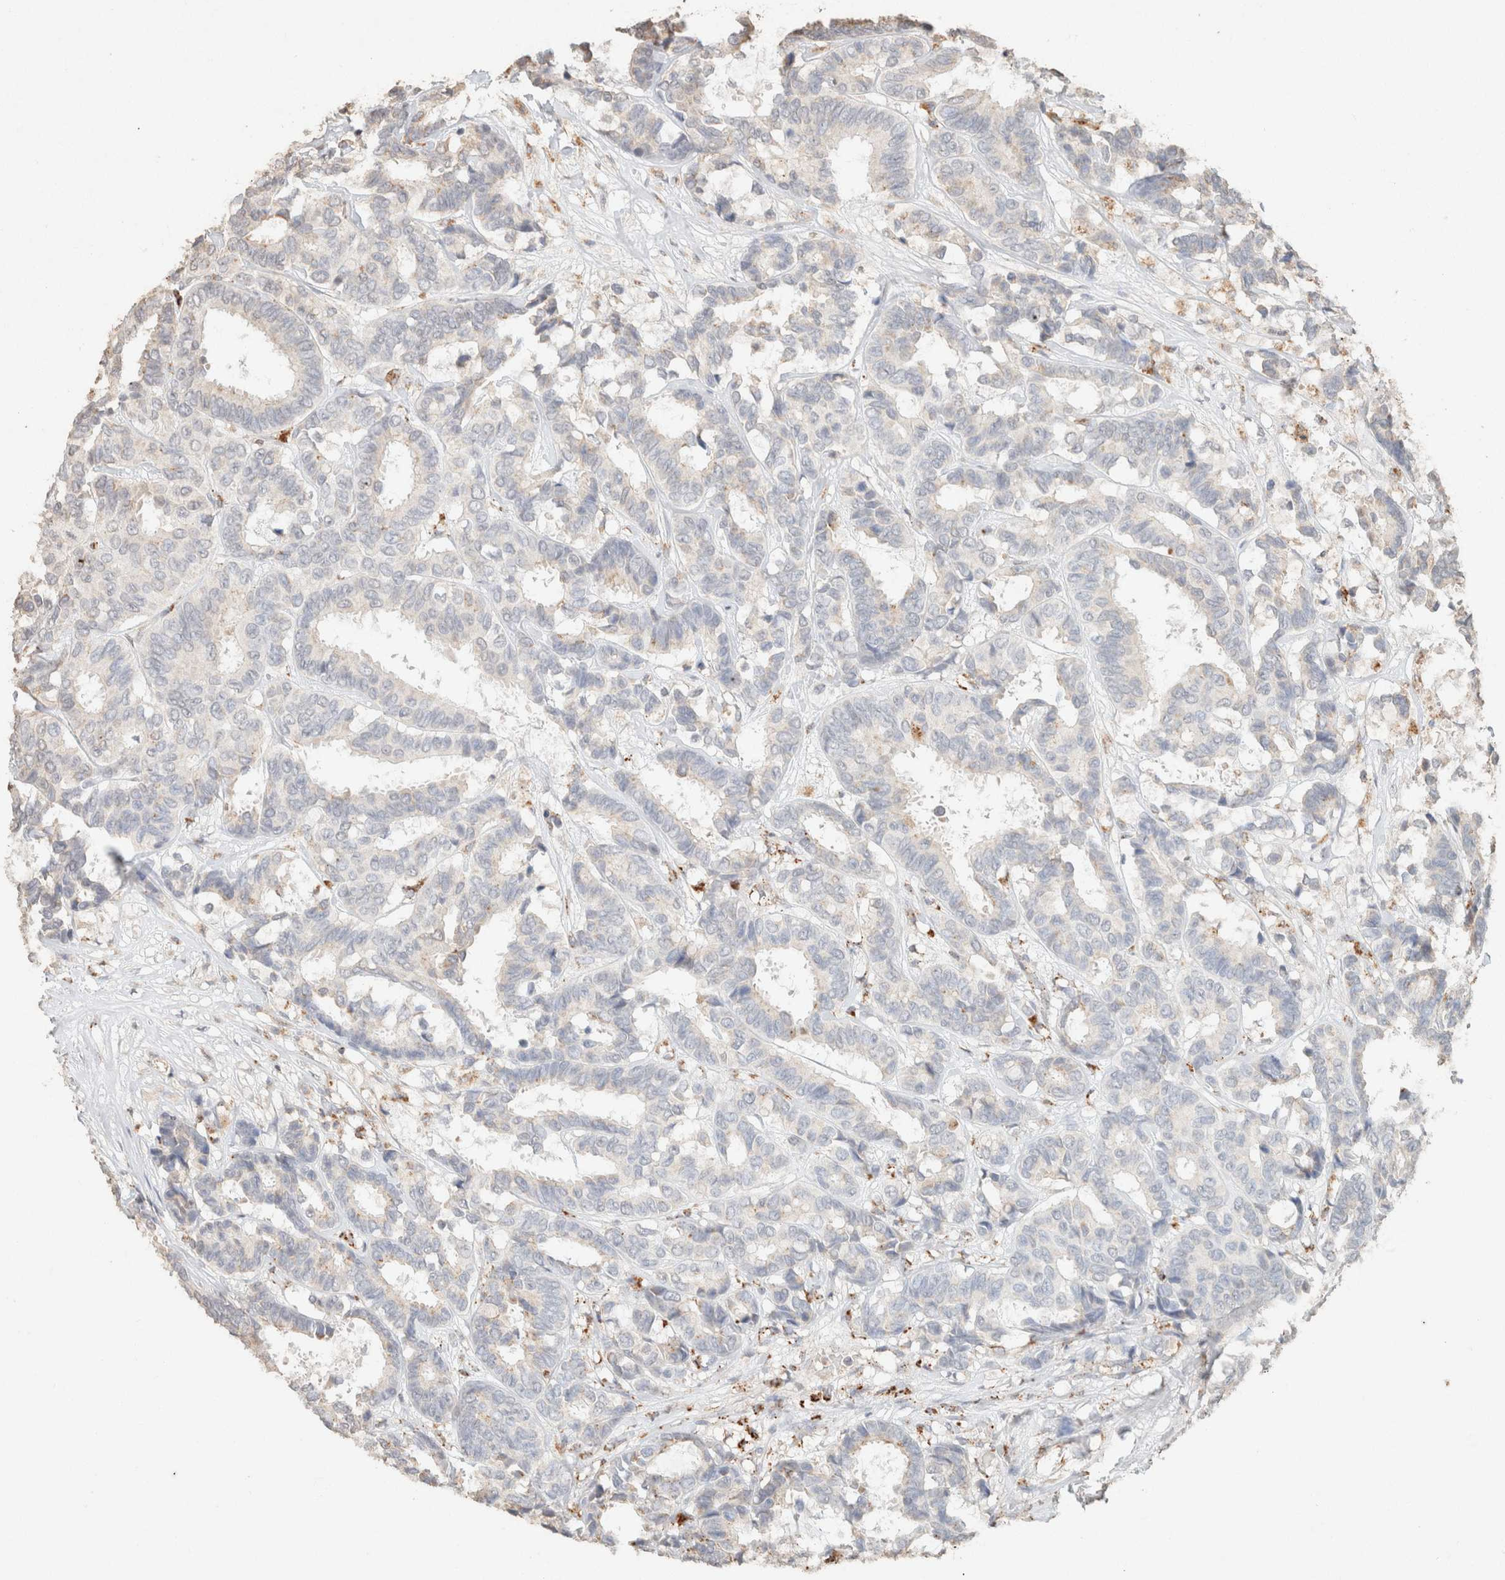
{"staining": {"intensity": "weak", "quantity": "<25%", "location": "cytoplasmic/membranous"}, "tissue": "breast cancer", "cell_type": "Tumor cells", "image_type": "cancer", "snomed": [{"axis": "morphology", "description": "Duct carcinoma"}, {"axis": "topography", "description": "Breast"}], "caption": "Immunohistochemical staining of invasive ductal carcinoma (breast) shows no significant positivity in tumor cells. (DAB (3,3'-diaminobenzidine) IHC, high magnification).", "gene": "CTSC", "patient": {"sex": "female", "age": 87}}